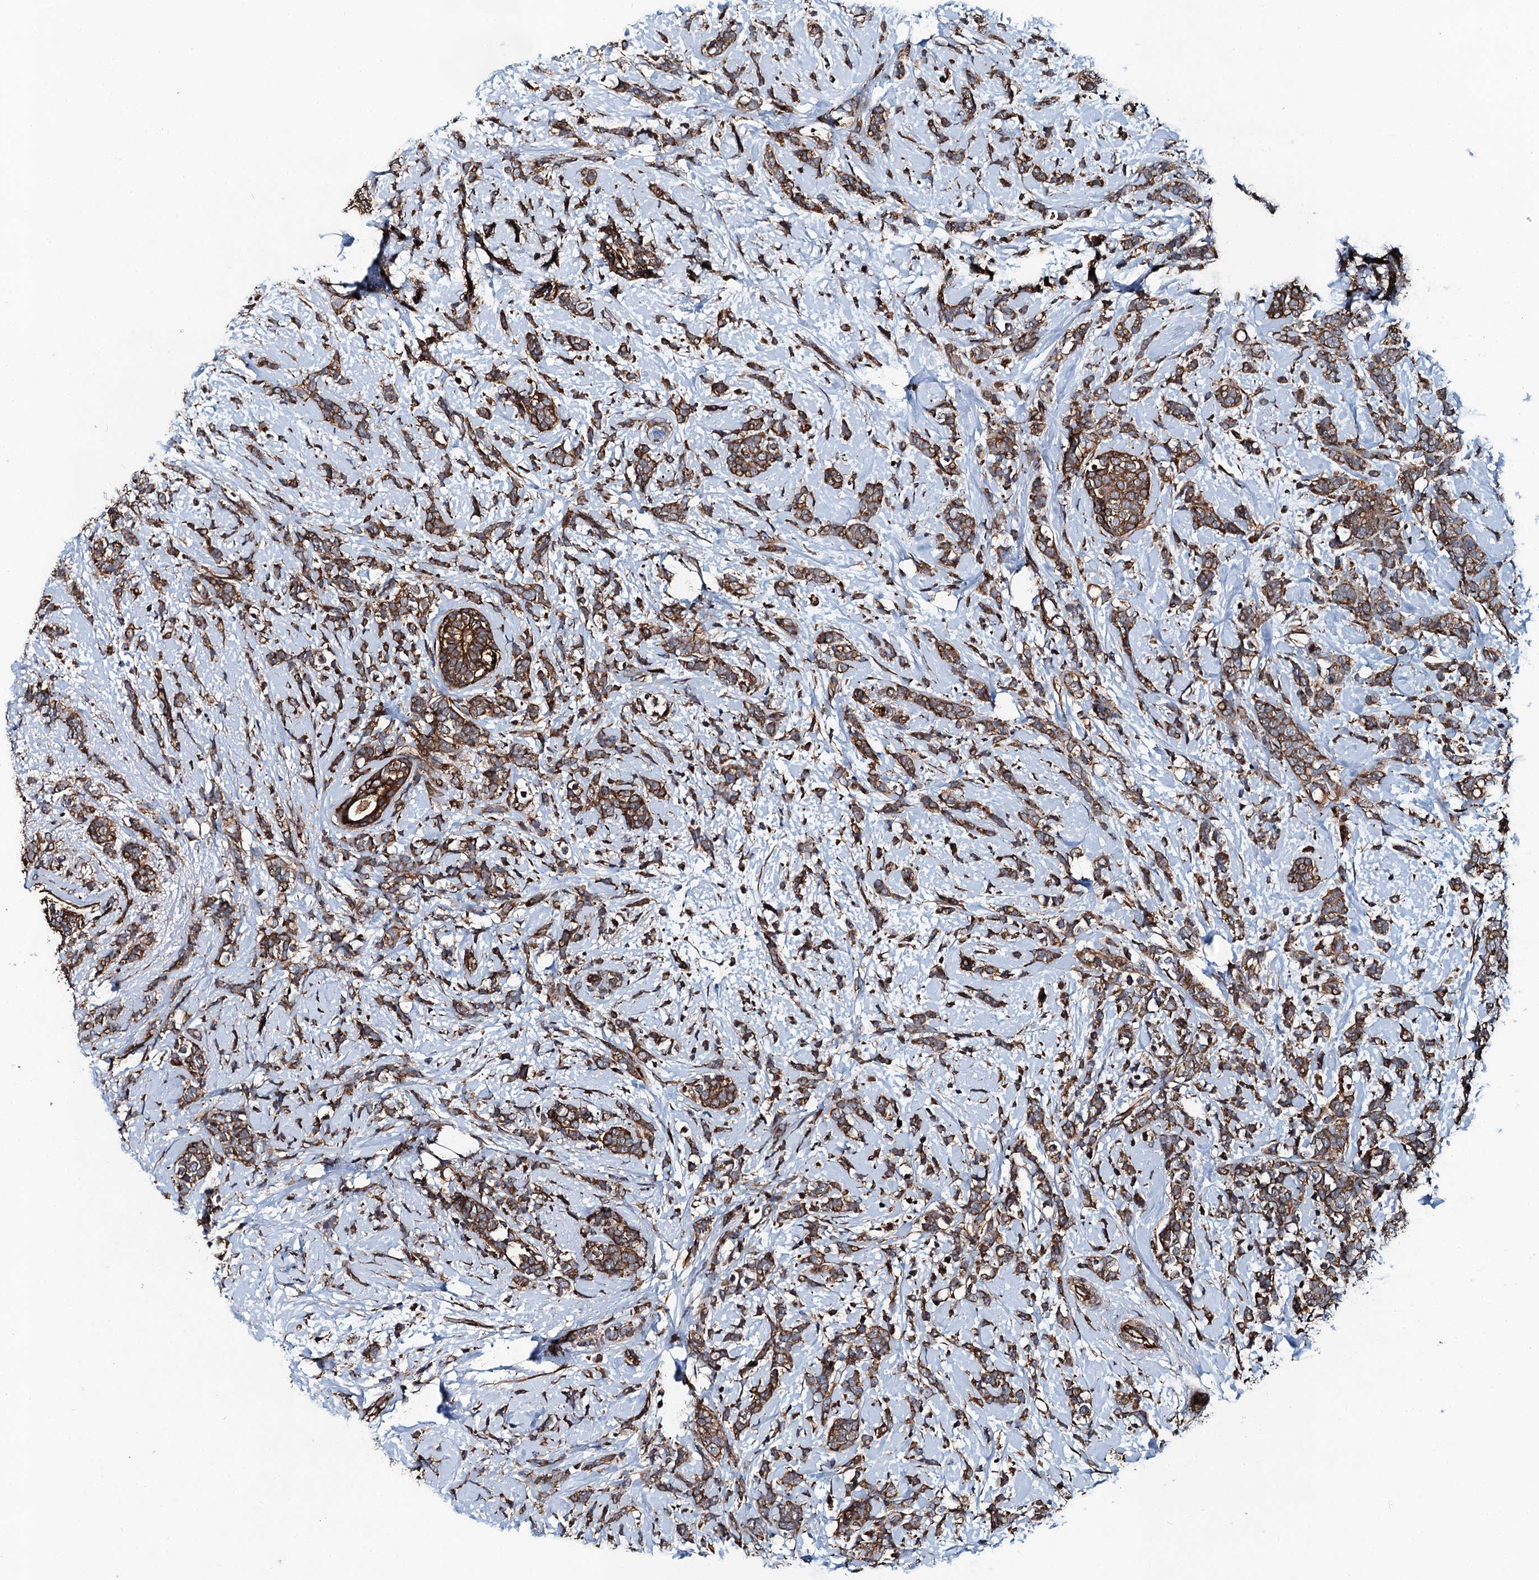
{"staining": {"intensity": "strong", "quantity": ">75%", "location": "cytoplasmic/membranous"}, "tissue": "breast cancer", "cell_type": "Tumor cells", "image_type": "cancer", "snomed": [{"axis": "morphology", "description": "Lobular carcinoma"}, {"axis": "topography", "description": "Breast"}], "caption": "The image displays a brown stain indicating the presence of a protein in the cytoplasmic/membranous of tumor cells in breast cancer (lobular carcinoma).", "gene": "NEK1", "patient": {"sex": "female", "age": 58}}